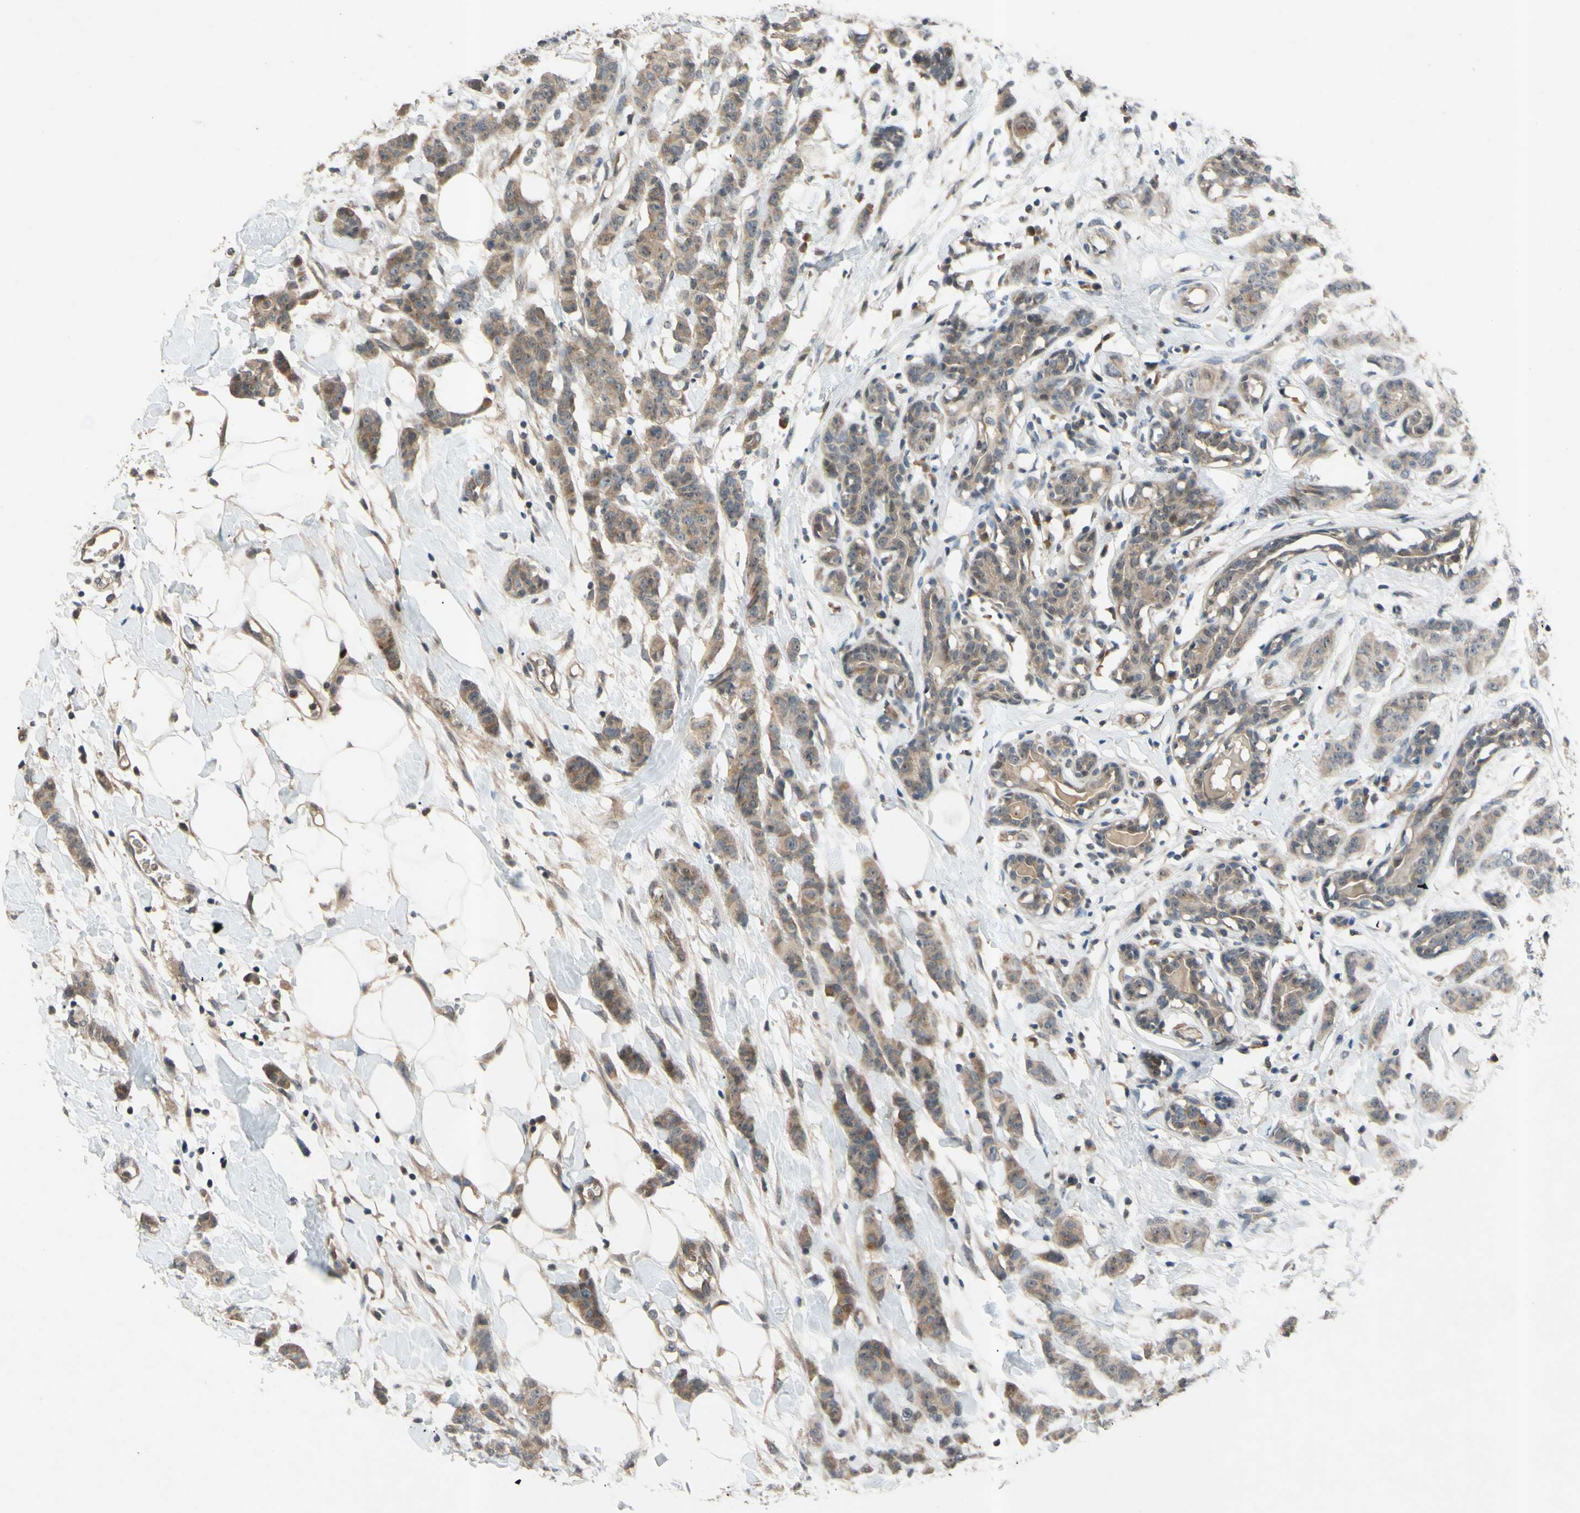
{"staining": {"intensity": "weak", "quantity": ">75%", "location": "cytoplasmic/membranous"}, "tissue": "breast cancer", "cell_type": "Tumor cells", "image_type": "cancer", "snomed": [{"axis": "morphology", "description": "Normal tissue, NOS"}, {"axis": "morphology", "description": "Duct carcinoma"}, {"axis": "topography", "description": "Breast"}], "caption": "DAB immunohistochemical staining of breast intraductal carcinoma reveals weak cytoplasmic/membranous protein positivity in approximately >75% of tumor cells.", "gene": "ALK", "patient": {"sex": "female", "age": 40}}